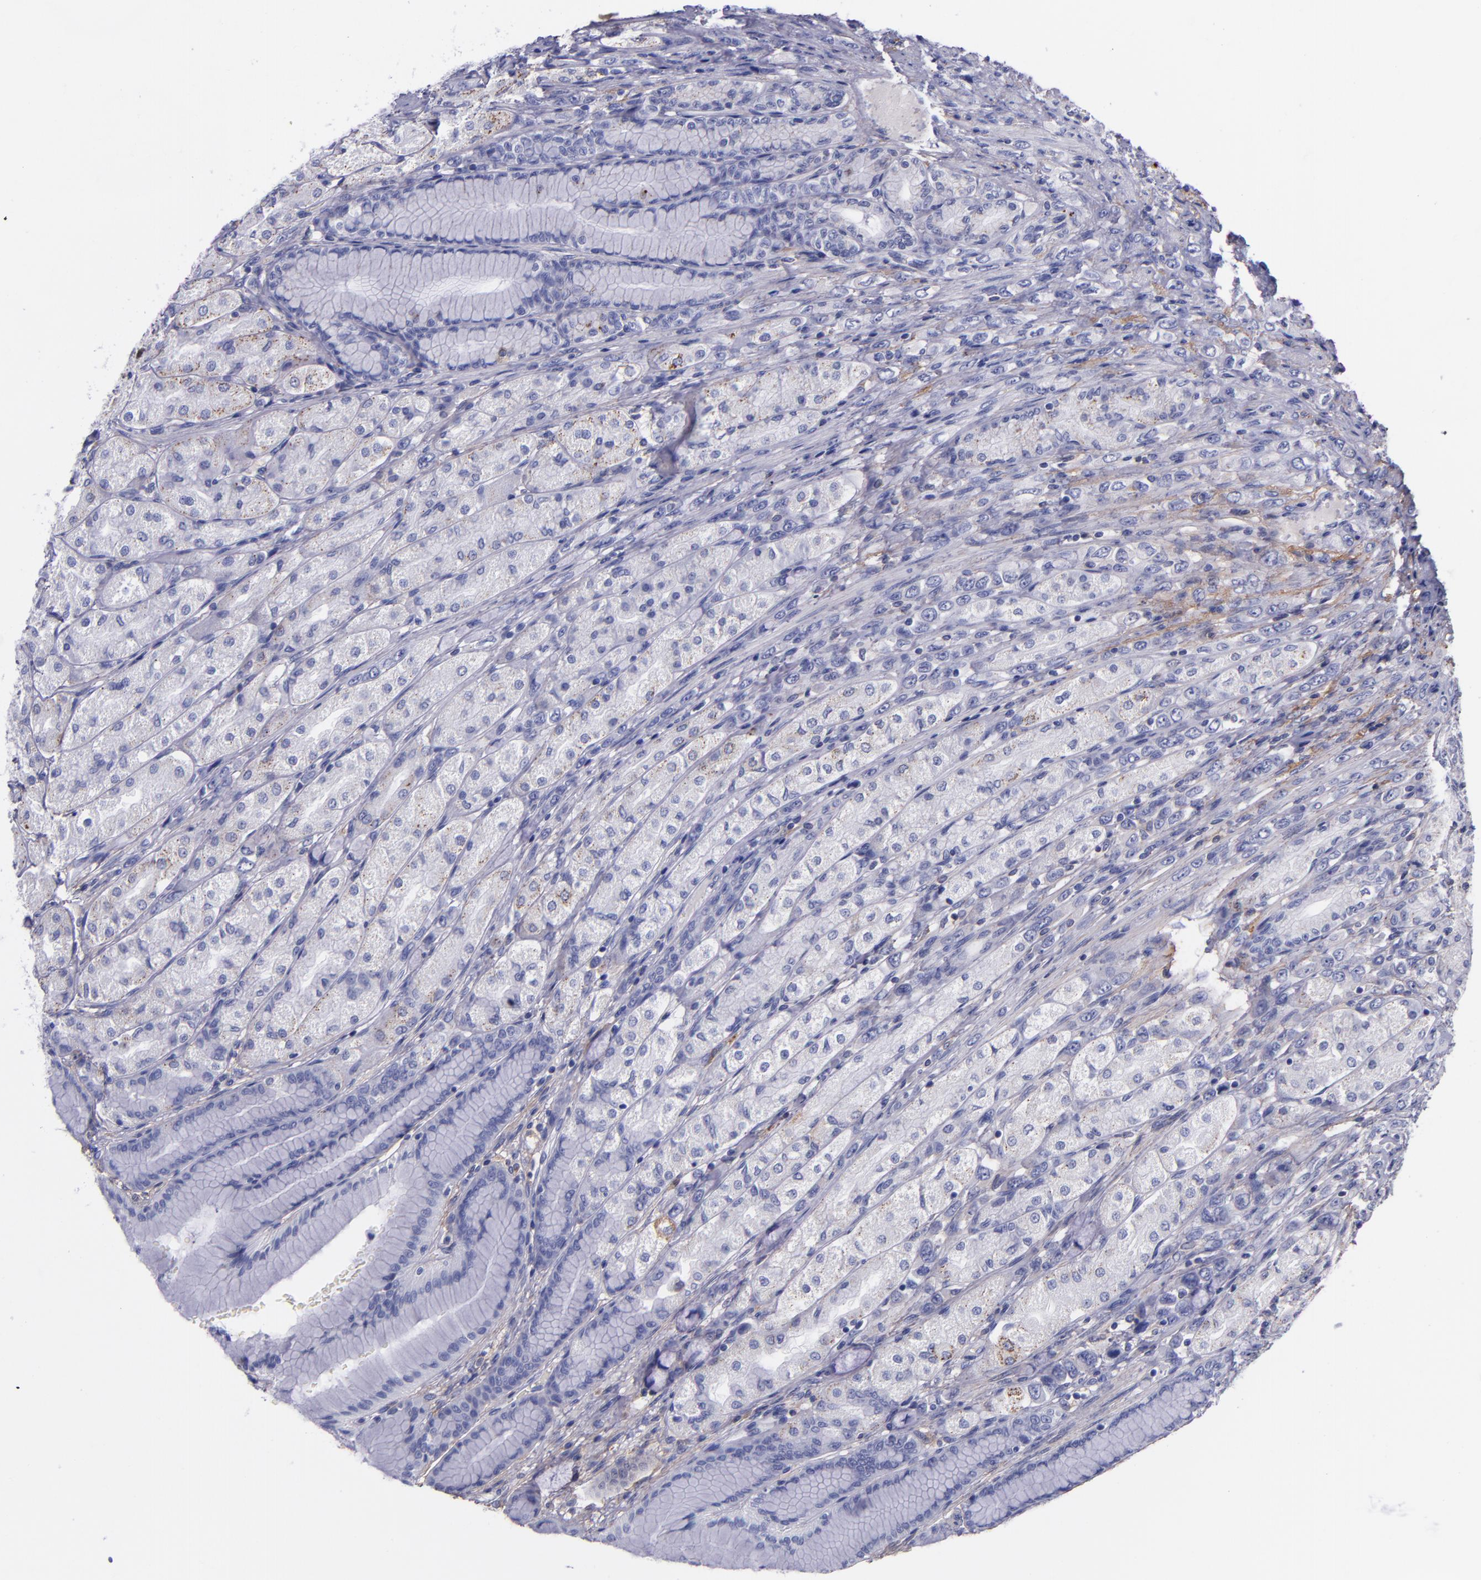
{"staining": {"intensity": "weak", "quantity": "<25%", "location": "cytoplasmic/membranous"}, "tissue": "stomach", "cell_type": "Glandular cells", "image_type": "normal", "snomed": [{"axis": "morphology", "description": "Normal tissue, NOS"}, {"axis": "morphology", "description": "Adenocarcinoma, NOS"}, {"axis": "topography", "description": "Stomach"}, {"axis": "topography", "description": "Stomach, lower"}], "caption": "Photomicrograph shows no significant protein expression in glandular cells of normal stomach. Nuclei are stained in blue.", "gene": "IVL", "patient": {"sex": "female", "age": 65}}